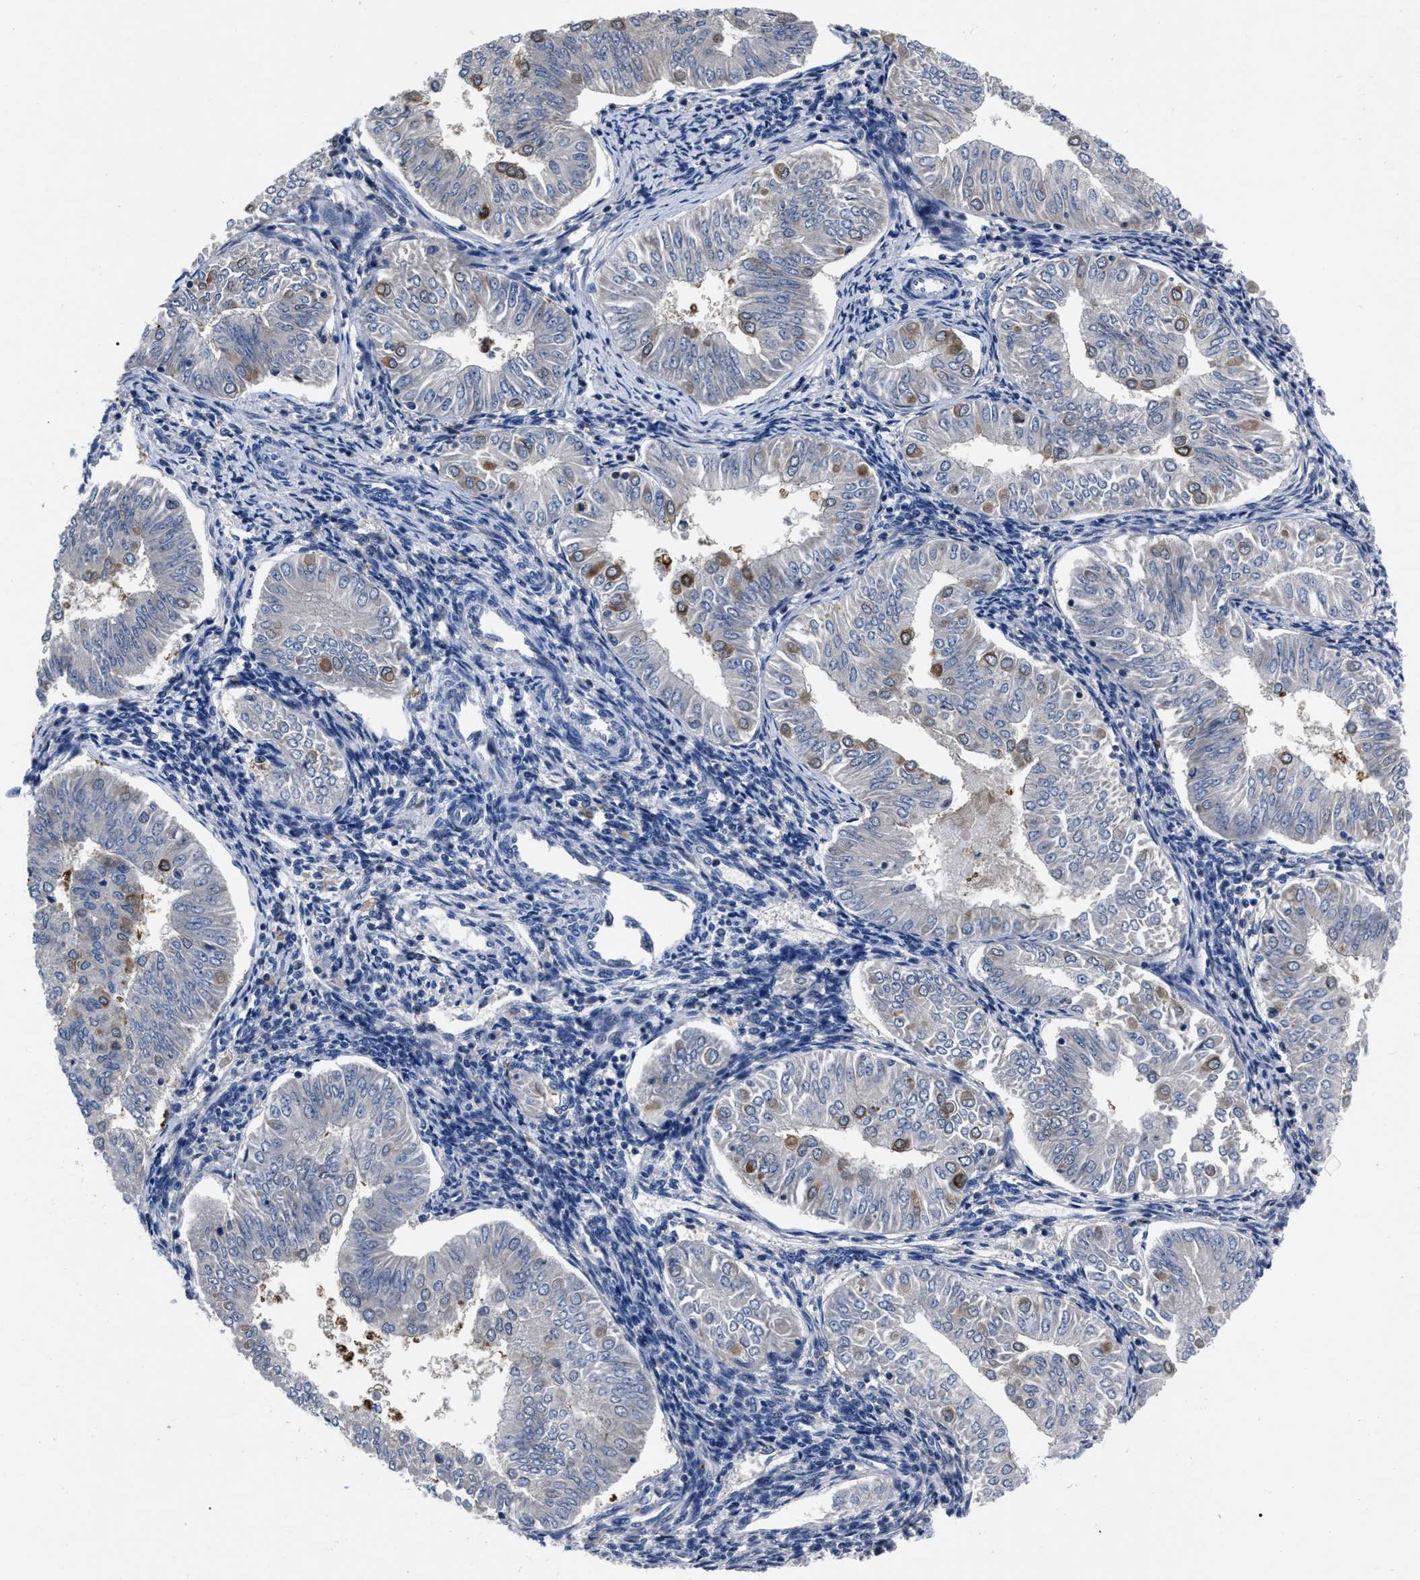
{"staining": {"intensity": "moderate", "quantity": "<25%", "location": "cytoplasmic/membranous"}, "tissue": "endometrial cancer", "cell_type": "Tumor cells", "image_type": "cancer", "snomed": [{"axis": "morphology", "description": "Normal tissue, NOS"}, {"axis": "morphology", "description": "Adenocarcinoma, NOS"}, {"axis": "topography", "description": "Endometrium"}], "caption": "An immunohistochemistry (IHC) micrograph of neoplastic tissue is shown. Protein staining in brown shows moderate cytoplasmic/membranous positivity in endometrial cancer within tumor cells.", "gene": "OR10G3", "patient": {"sex": "female", "age": 53}}